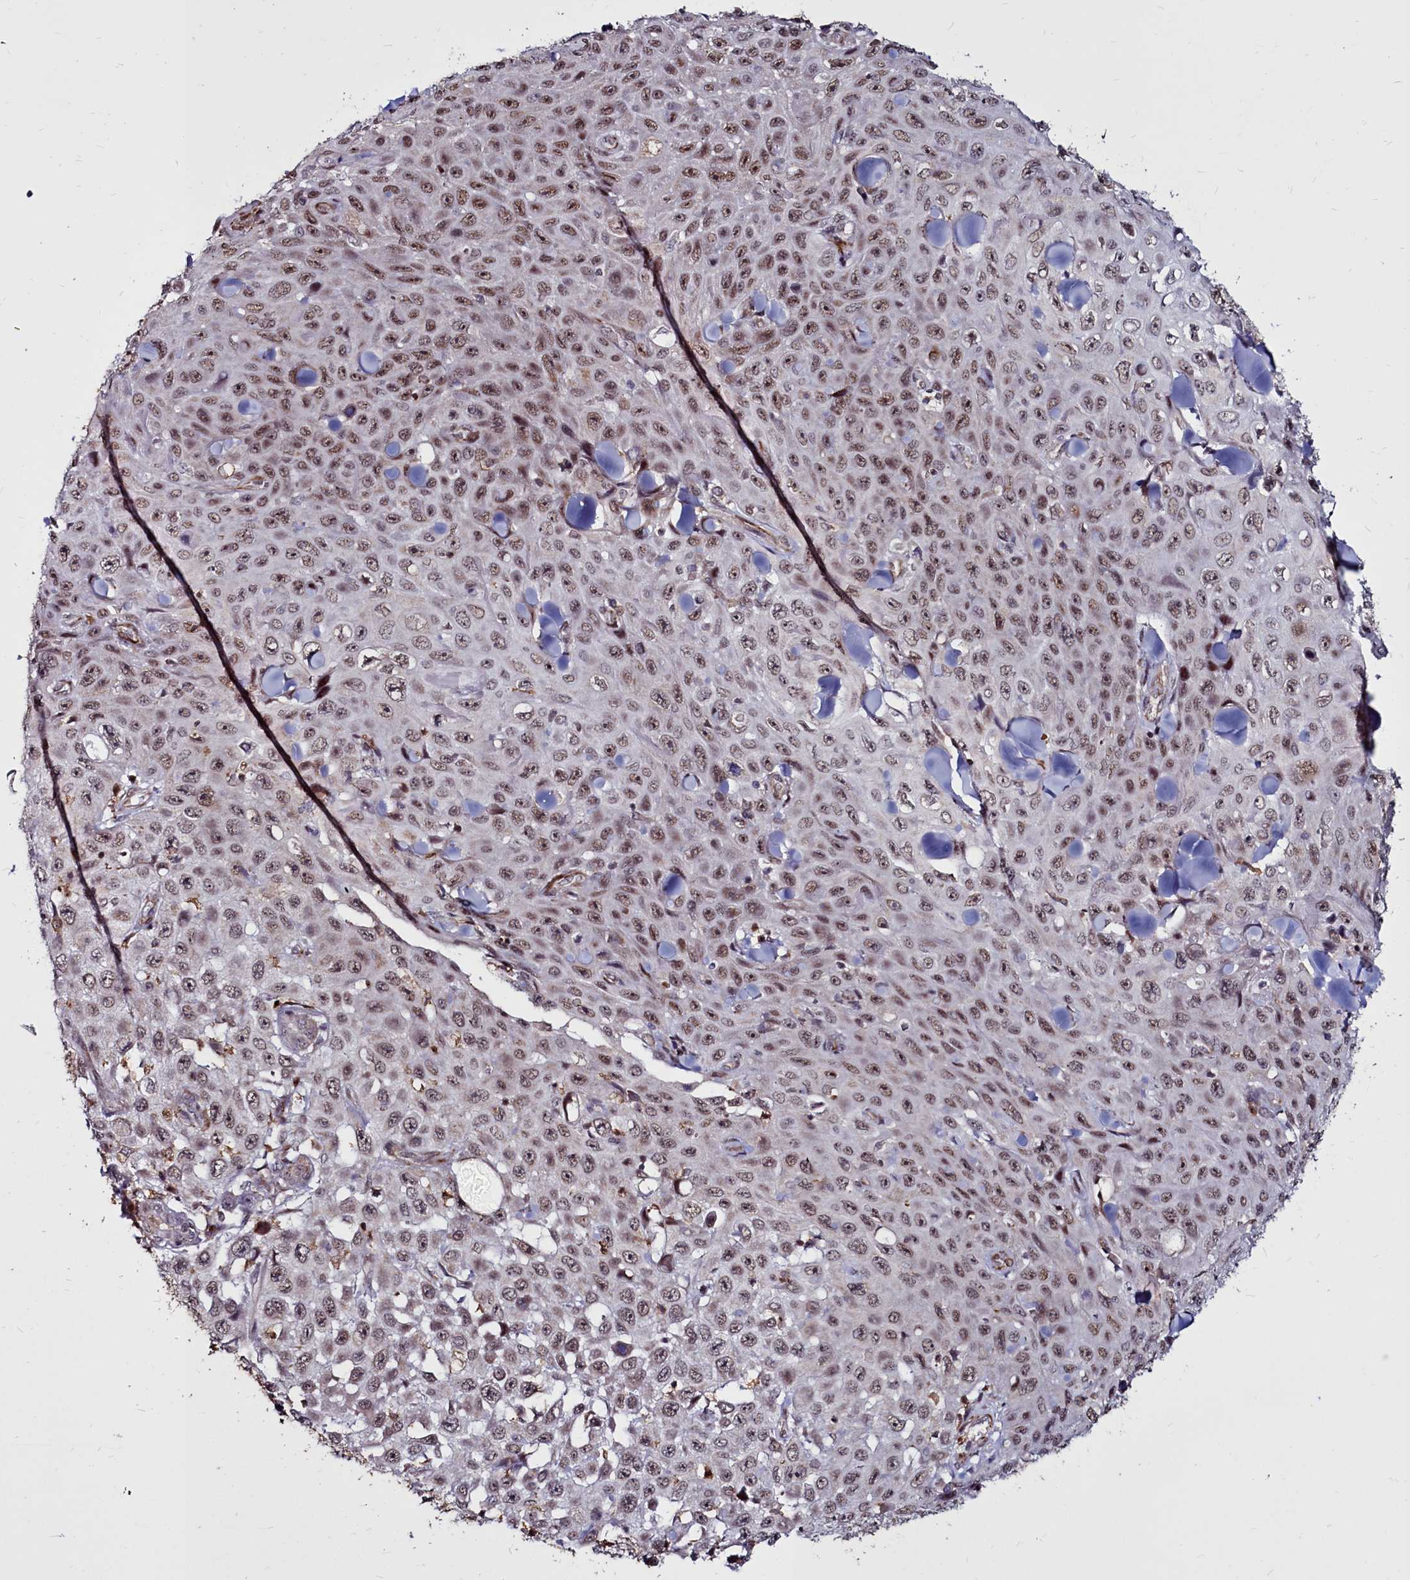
{"staining": {"intensity": "moderate", "quantity": ">75%", "location": "nuclear"}, "tissue": "skin cancer", "cell_type": "Tumor cells", "image_type": "cancer", "snomed": [{"axis": "morphology", "description": "Basal cell carcinoma"}, {"axis": "topography", "description": "Skin"}], "caption": "Immunohistochemistry histopathology image of human skin cancer stained for a protein (brown), which demonstrates medium levels of moderate nuclear expression in approximately >75% of tumor cells.", "gene": "CLK3", "patient": {"sex": "male", "age": 73}}